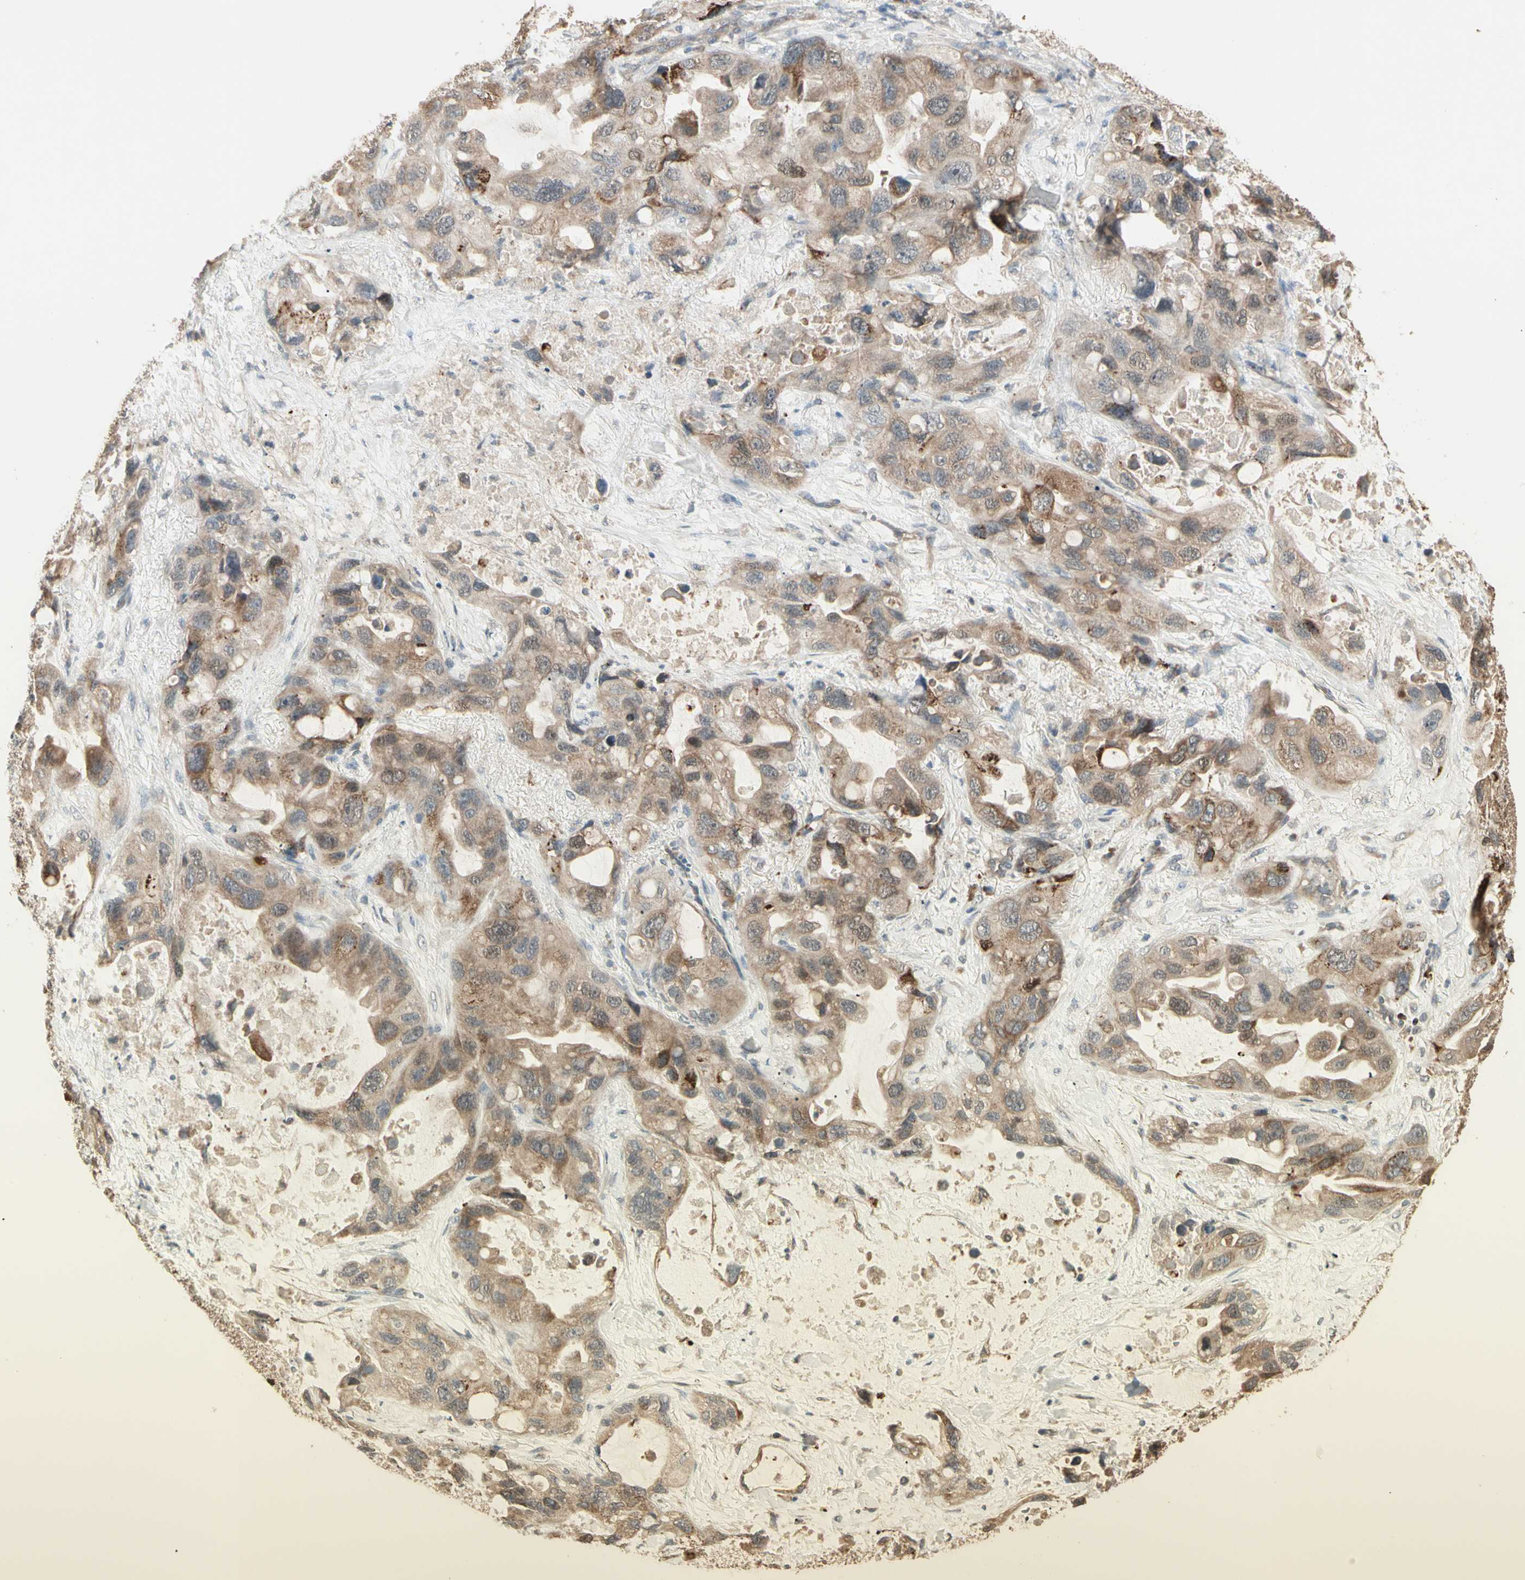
{"staining": {"intensity": "moderate", "quantity": ">75%", "location": "cytoplasmic/membranous"}, "tissue": "lung cancer", "cell_type": "Tumor cells", "image_type": "cancer", "snomed": [{"axis": "morphology", "description": "Squamous cell carcinoma, NOS"}, {"axis": "topography", "description": "Lung"}], "caption": "Brown immunohistochemical staining in squamous cell carcinoma (lung) shows moderate cytoplasmic/membranous positivity in about >75% of tumor cells. The protein is shown in brown color, while the nuclei are stained blue.", "gene": "GALNT3", "patient": {"sex": "female", "age": 73}}